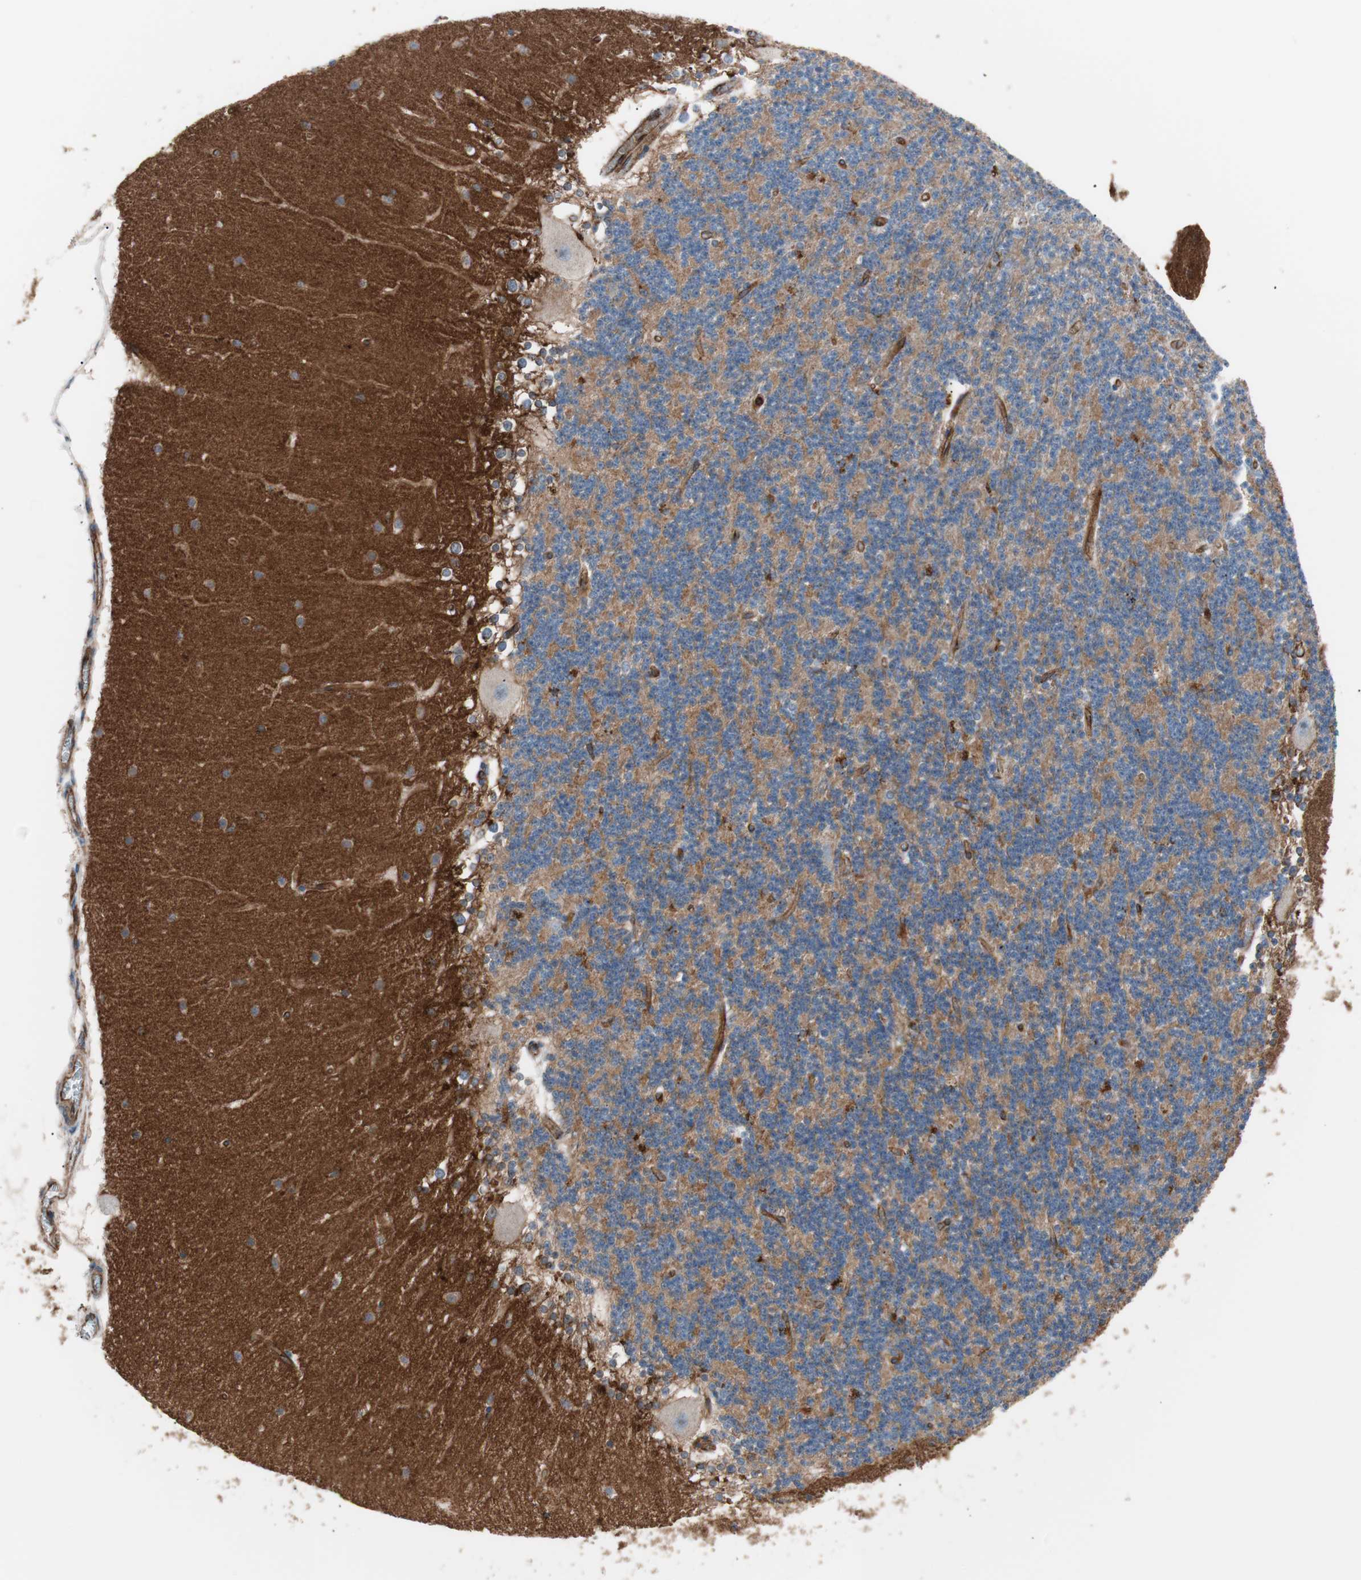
{"staining": {"intensity": "moderate", "quantity": ">75%", "location": "cytoplasmic/membranous"}, "tissue": "cerebellum", "cell_type": "Cells in granular layer", "image_type": "normal", "snomed": [{"axis": "morphology", "description": "Normal tissue, NOS"}, {"axis": "topography", "description": "Cerebellum"}], "caption": "IHC (DAB (3,3'-diaminobenzidine)) staining of normal cerebellum shows moderate cytoplasmic/membranous protein positivity in about >75% of cells in granular layer.", "gene": "FLOT2", "patient": {"sex": "female", "age": 19}}